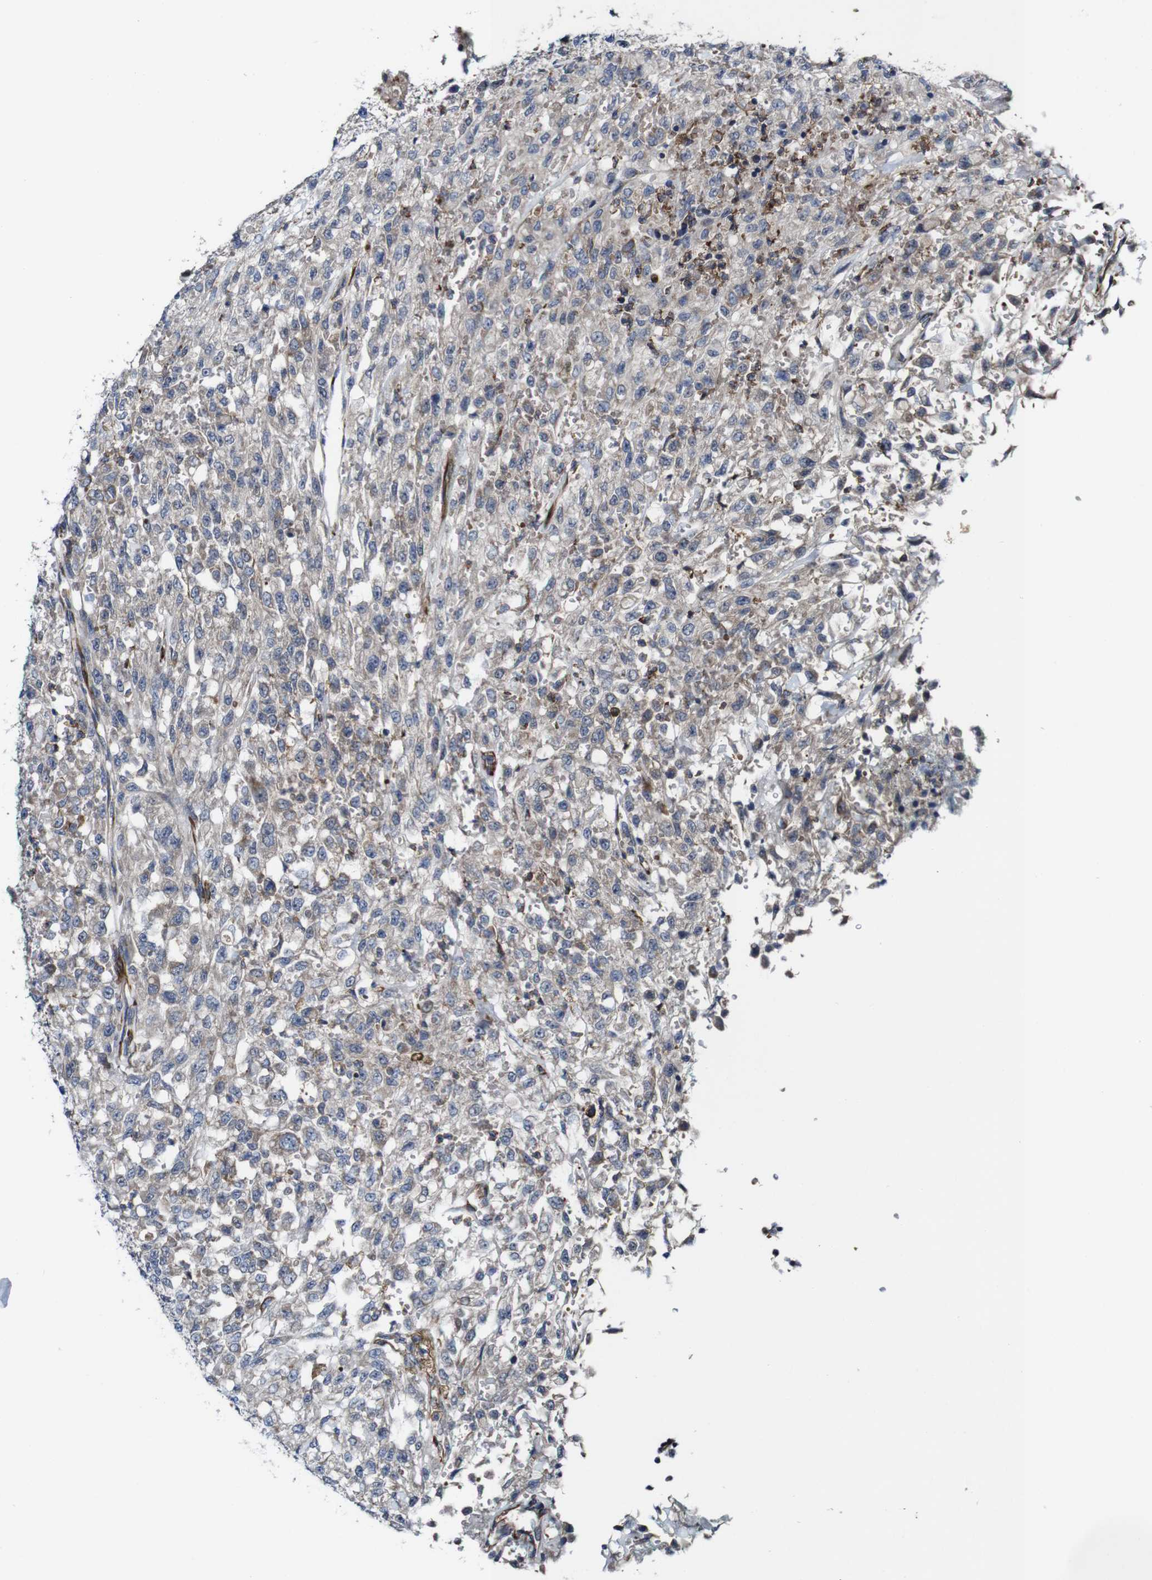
{"staining": {"intensity": "weak", "quantity": ">75%", "location": "cytoplasmic/membranous"}, "tissue": "urothelial cancer", "cell_type": "Tumor cells", "image_type": "cancer", "snomed": [{"axis": "morphology", "description": "Urothelial carcinoma, High grade"}, {"axis": "topography", "description": "Urinary bladder"}], "caption": "Immunohistochemical staining of urothelial cancer demonstrates low levels of weak cytoplasmic/membranous positivity in approximately >75% of tumor cells.", "gene": "JAK2", "patient": {"sex": "male", "age": 46}}